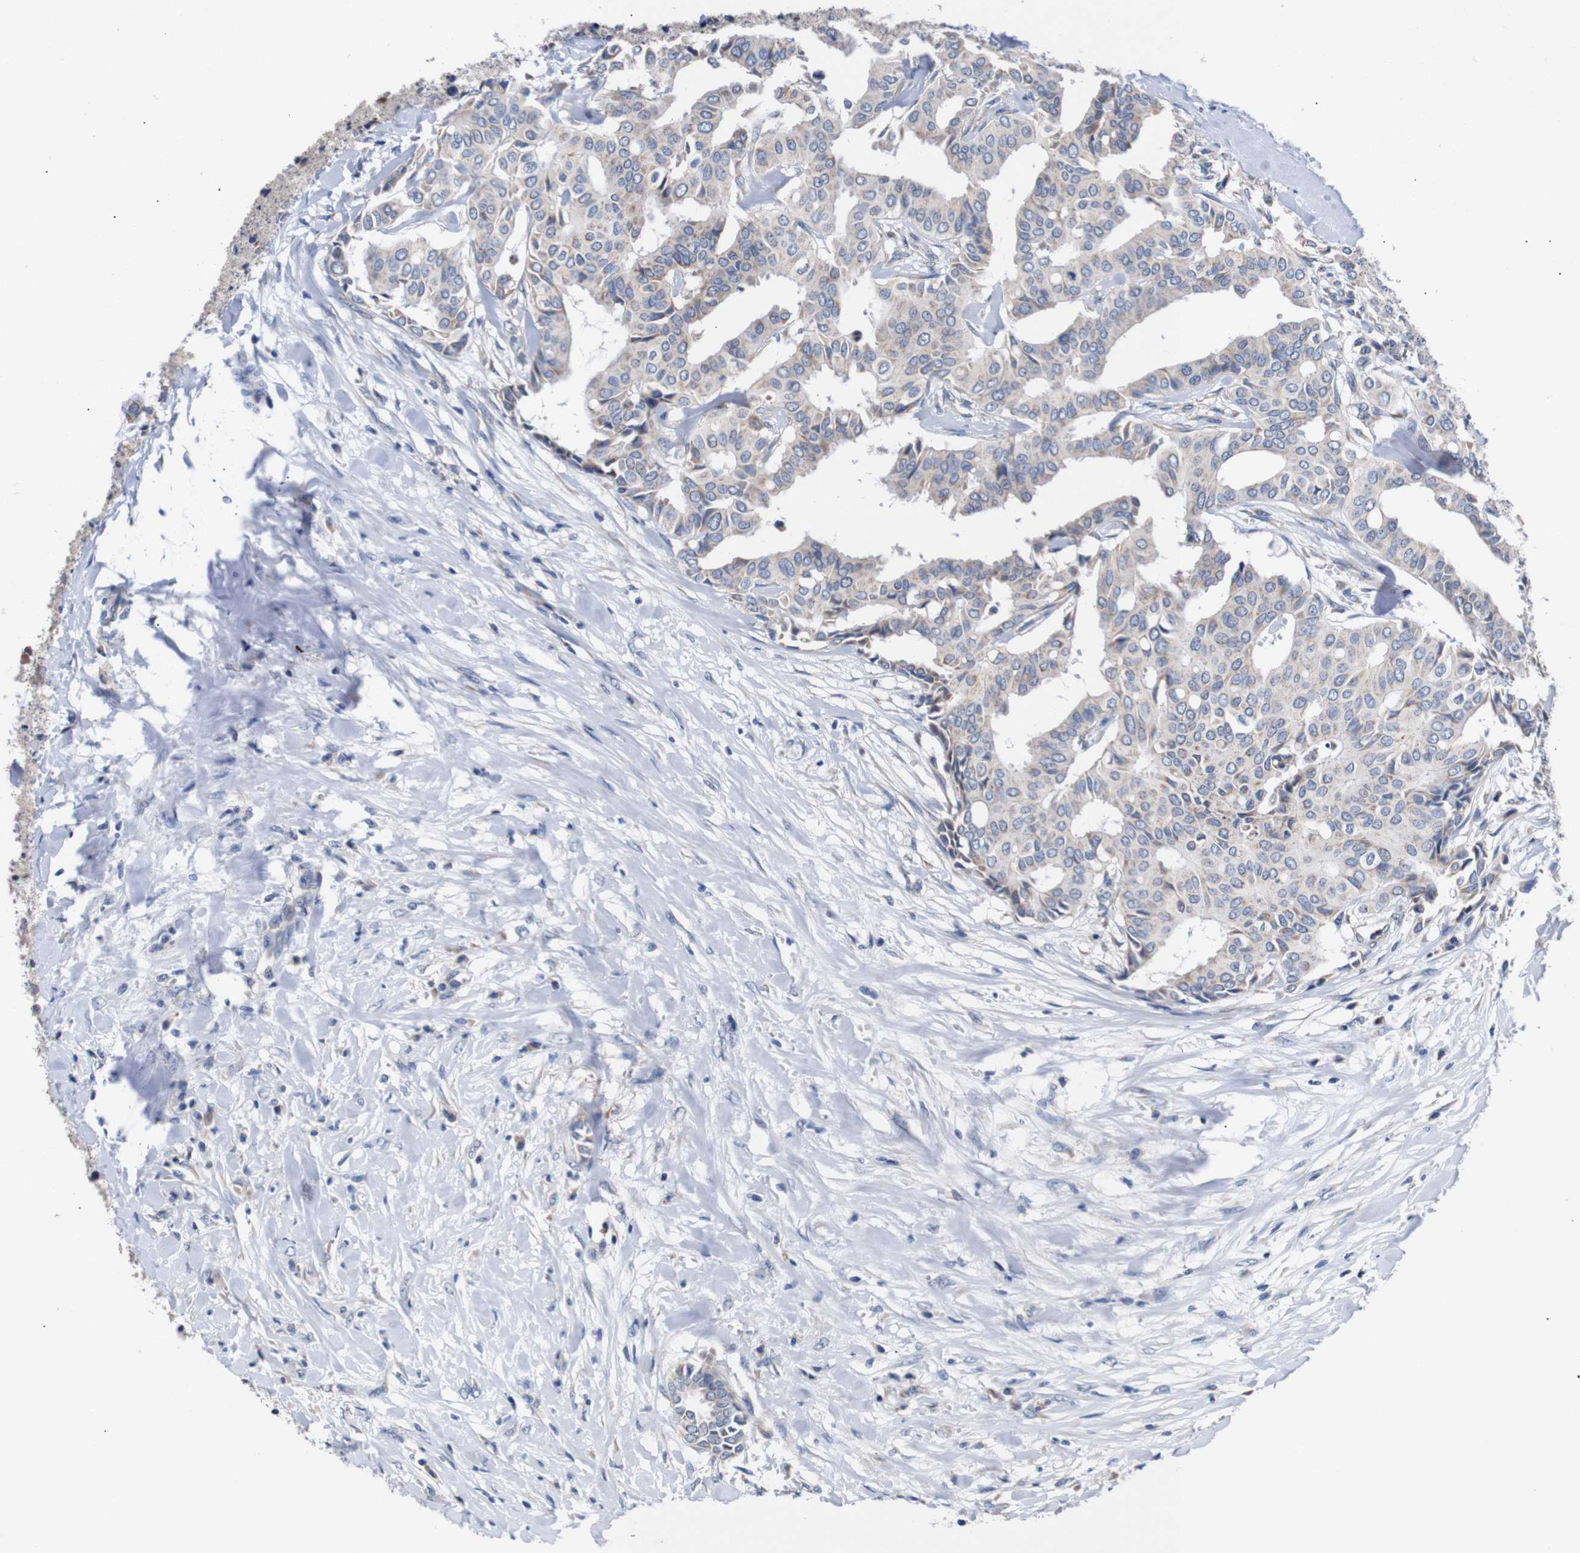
{"staining": {"intensity": "weak", "quantity": "<25%", "location": "cytoplasmic/membranous"}, "tissue": "head and neck cancer", "cell_type": "Tumor cells", "image_type": "cancer", "snomed": [{"axis": "morphology", "description": "Adenocarcinoma, NOS"}, {"axis": "topography", "description": "Salivary gland"}, {"axis": "topography", "description": "Head-Neck"}], "caption": "Image shows no significant protein staining in tumor cells of head and neck adenocarcinoma.", "gene": "OPN3", "patient": {"sex": "female", "age": 59}}